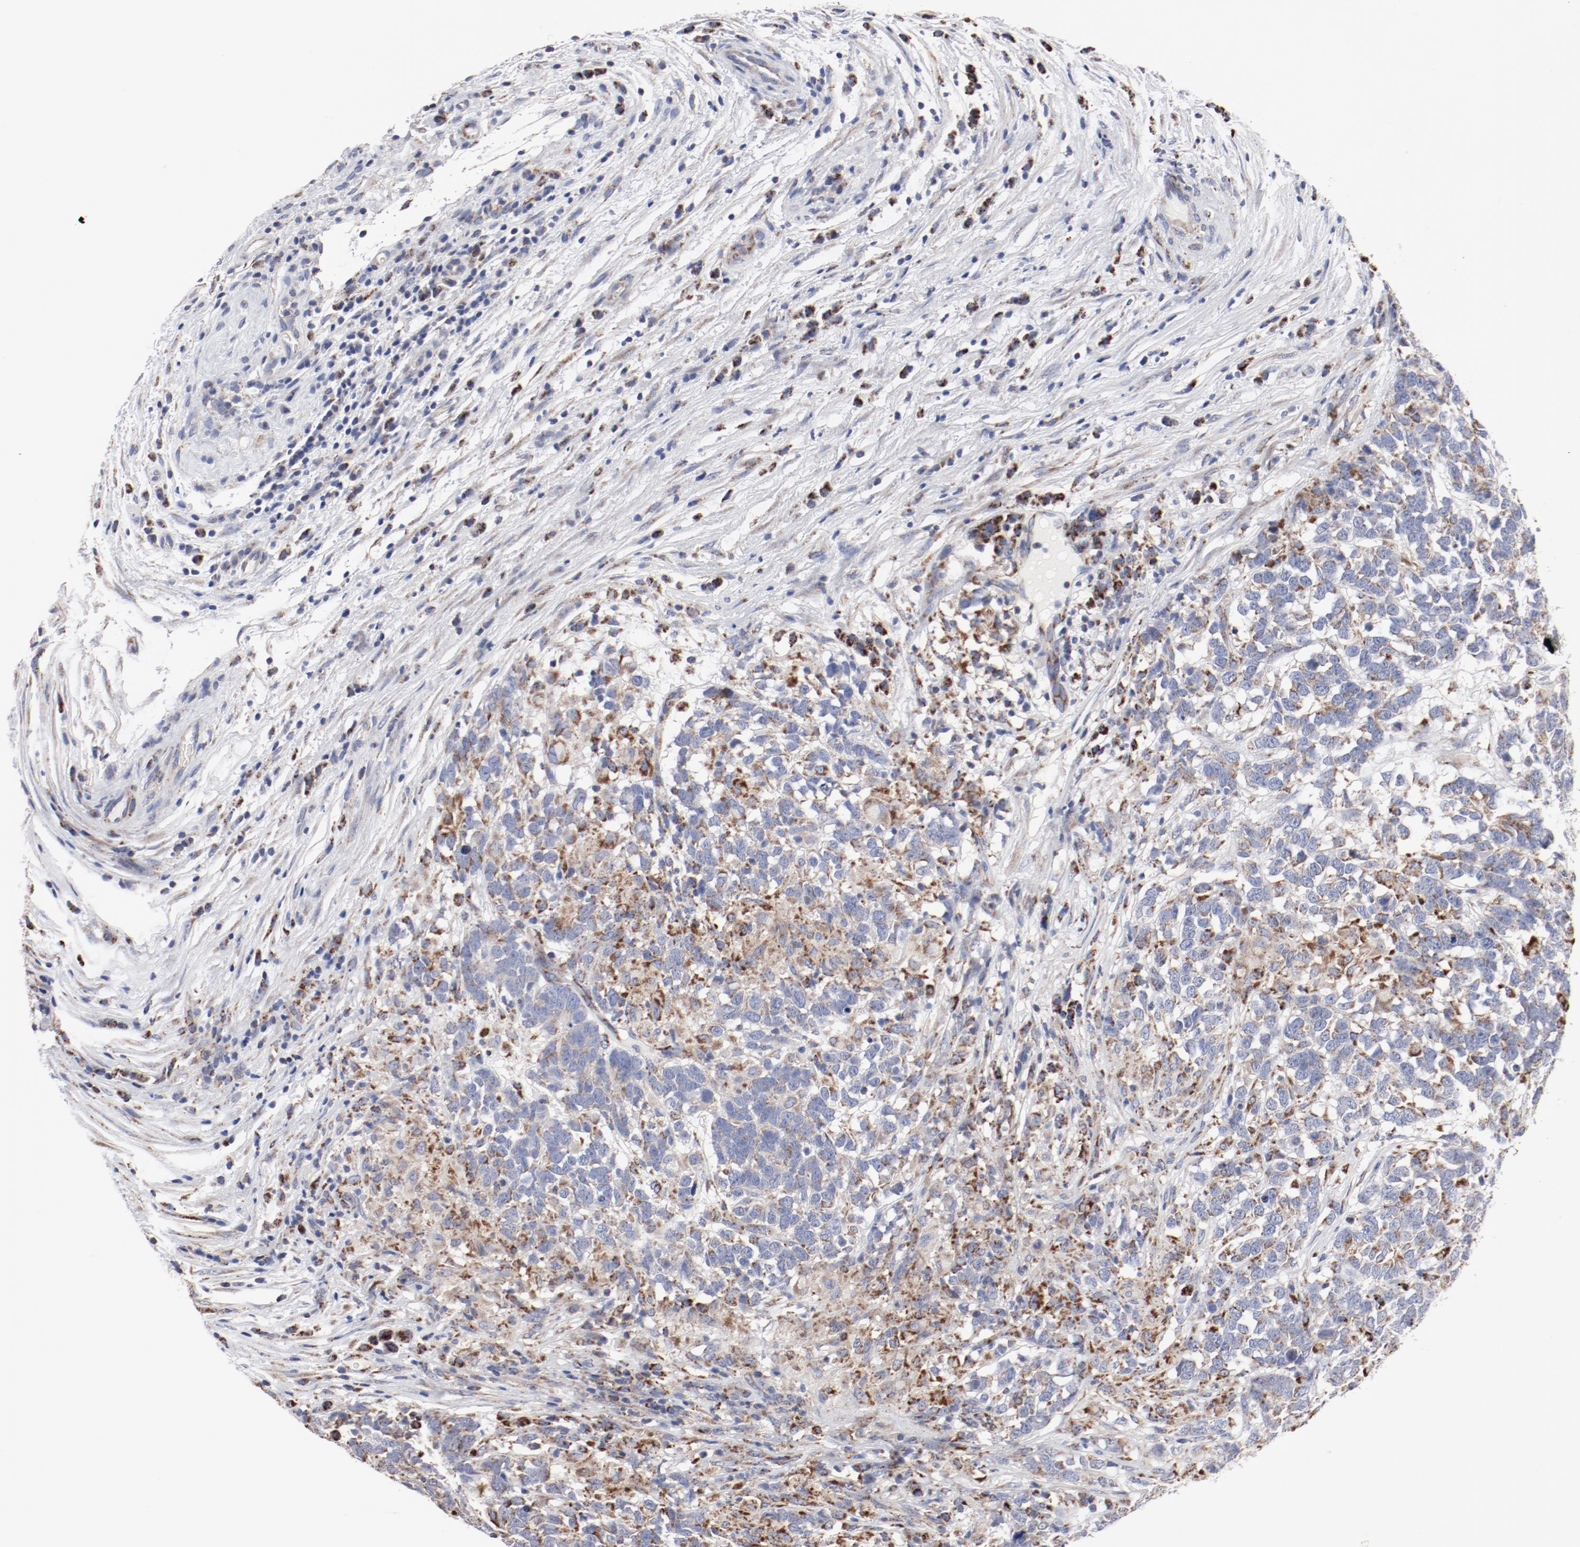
{"staining": {"intensity": "moderate", "quantity": "25%-75%", "location": "cytoplasmic/membranous"}, "tissue": "testis cancer", "cell_type": "Tumor cells", "image_type": "cancer", "snomed": [{"axis": "morphology", "description": "Carcinoma, Embryonal, NOS"}, {"axis": "topography", "description": "Testis"}], "caption": "A brown stain labels moderate cytoplasmic/membranous staining of a protein in human embryonal carcinoma (testis) tumor cells. The protein is stained brown, and the nuclei are stained in blue (DAB IHC with brightfield microscopy, high magnification).", "gene": "NDUFV2", "patient": {"sex": "male", "age": 26}}